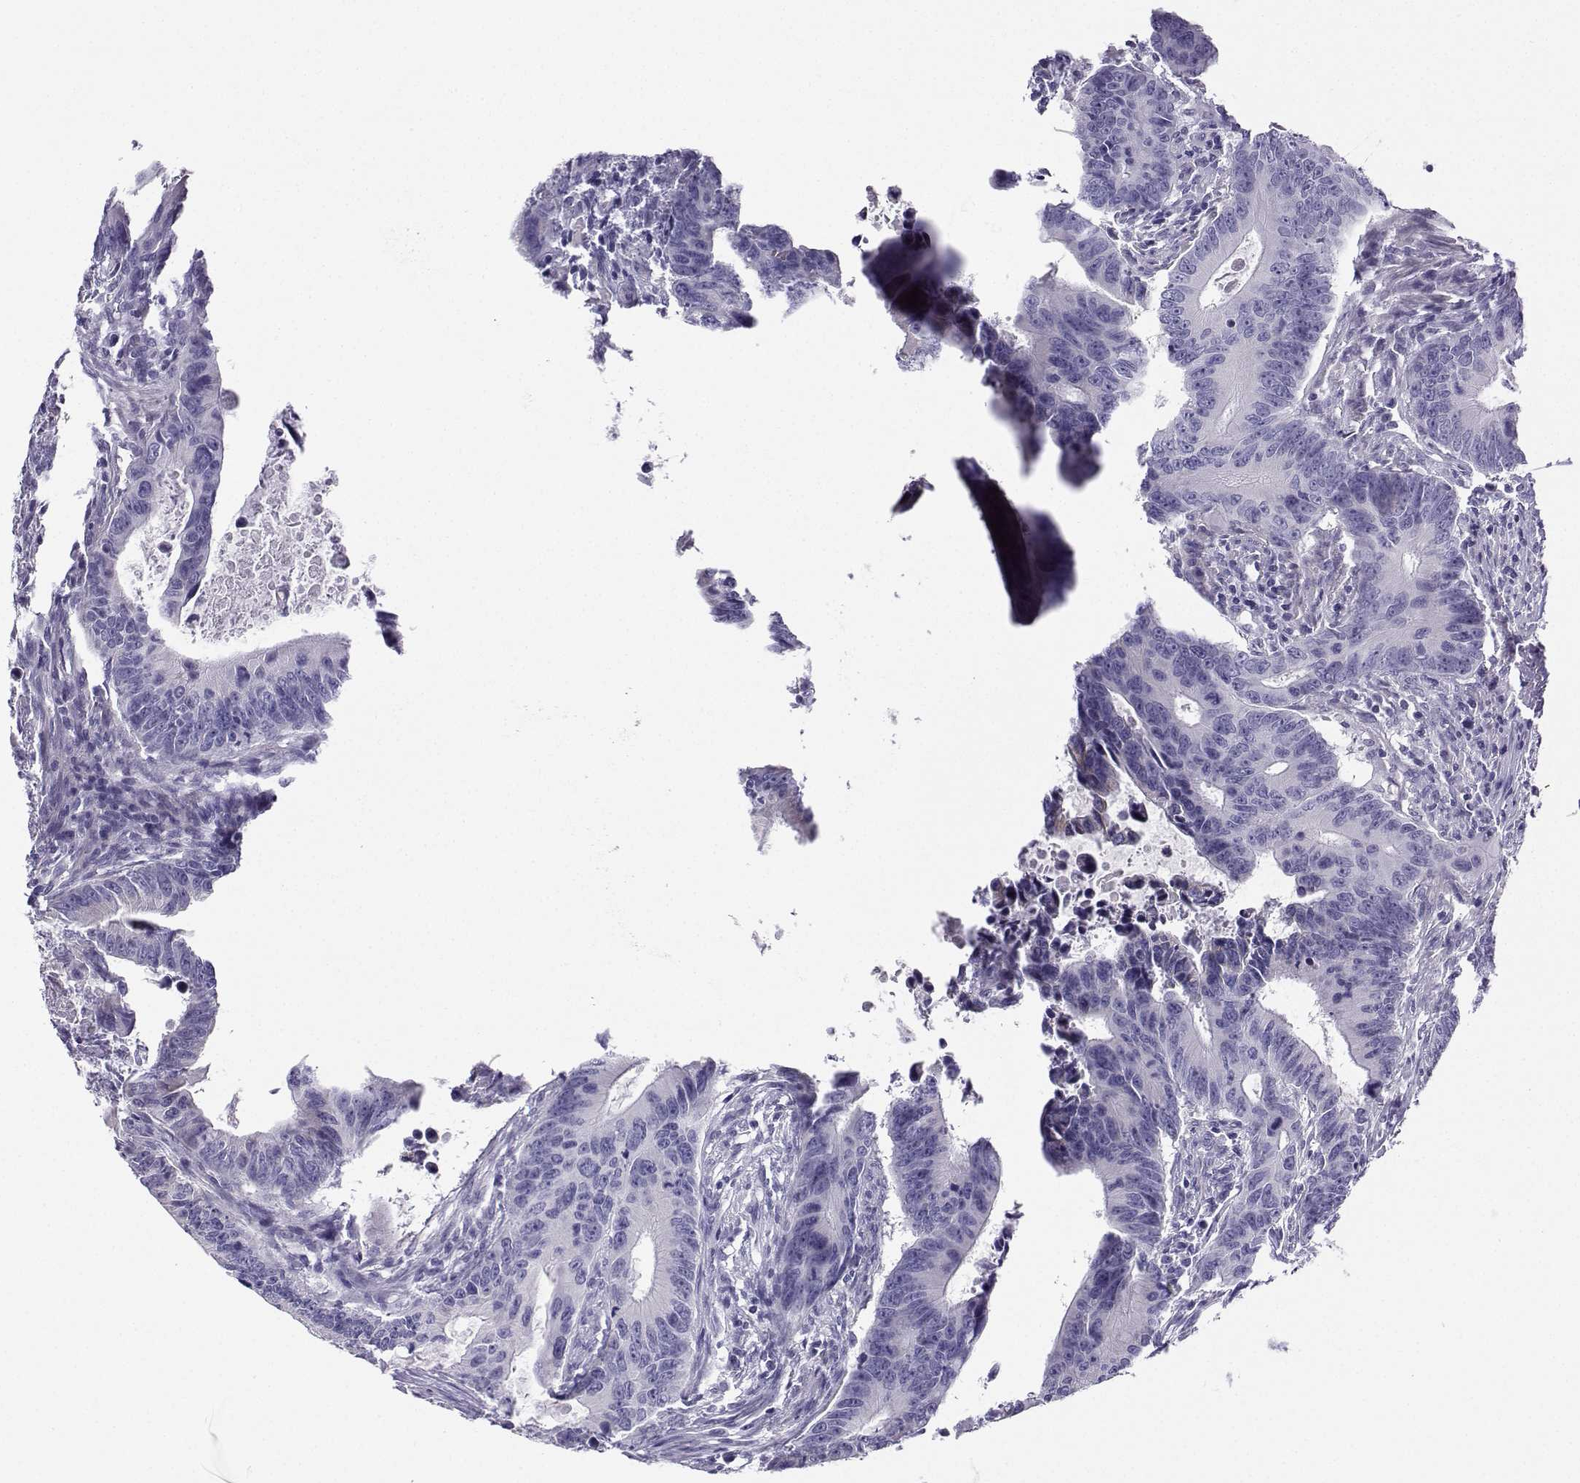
{"staining": {"intensity": "negative", "quantity": "none", "location": "none"}, "tissue": "colorectal cancer", "cell_type": "Tumor cells", "image_type": "cancer", "snomed": [{"axis": "morphology", "description": "Adenocarcinoma, NOS"}, {"axis": "topography", "description": "Colon"}], "caption": "Immunohistochemical staining of colorectal cancer reveals no significant positivity in tumor cells.", "gene": "FBXO24", "patient": {"sex": "female", "age": 87}}